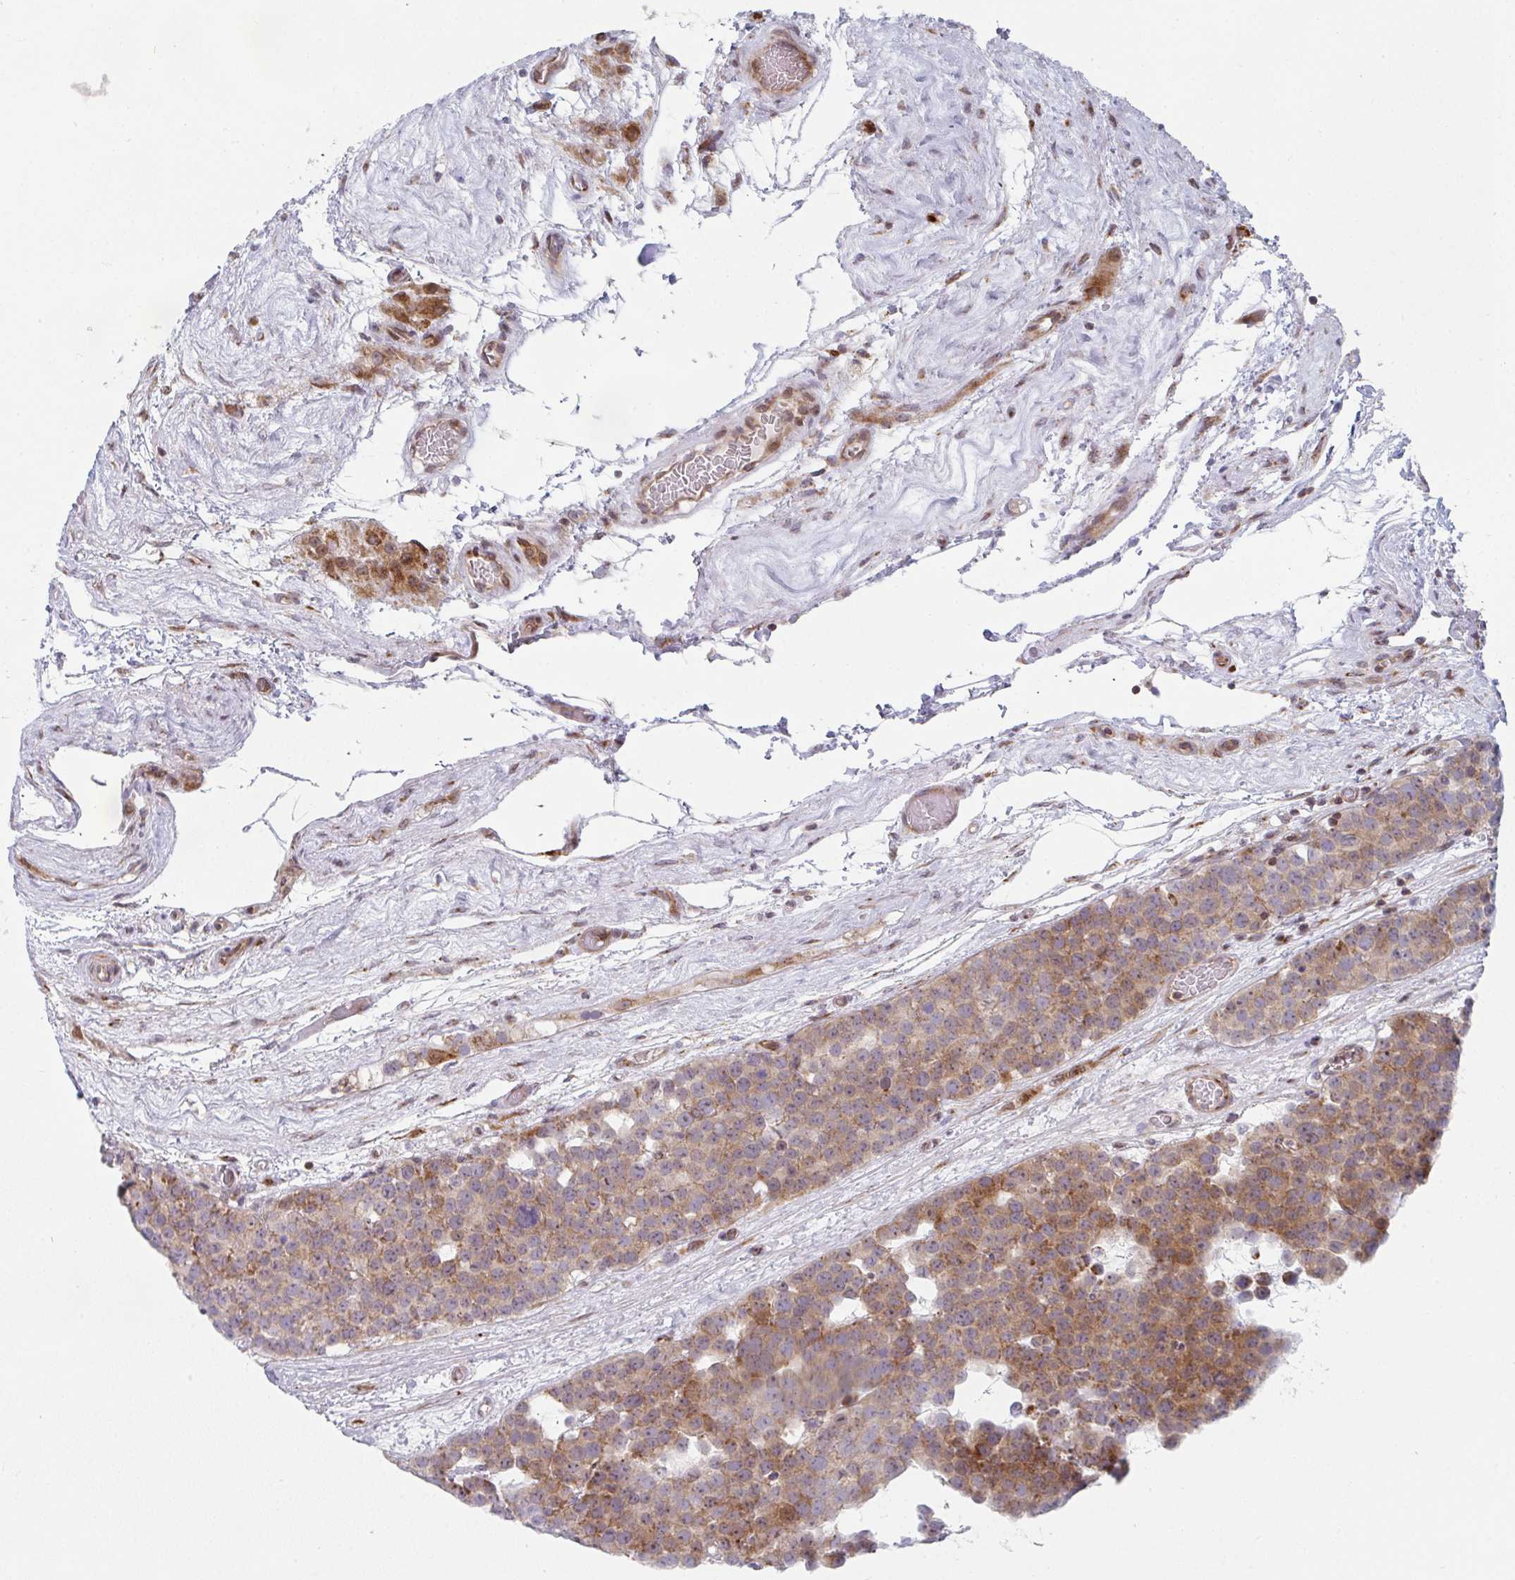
{"staining": {"intensity": "moderate", "quantity": ">75%", "location": "cytoplasmic/membranous,nuclear"}, "tissue": "testis cancer", "cell_type": "Tumor cells", "image_type": "cancer", "snomed": [{"axis": "morphology", "description": "Seminoma, NOS"}, {"axis": "topography", "description": "Testis"}], "caption": "An image of testis cancer (seminoma) stained for a protein displays moderate cytoplasmic/membranous and nuclear brown staining in tumor cells.", "gene": "PRKCH", "patient": {"sex": "male", "age": 71}}